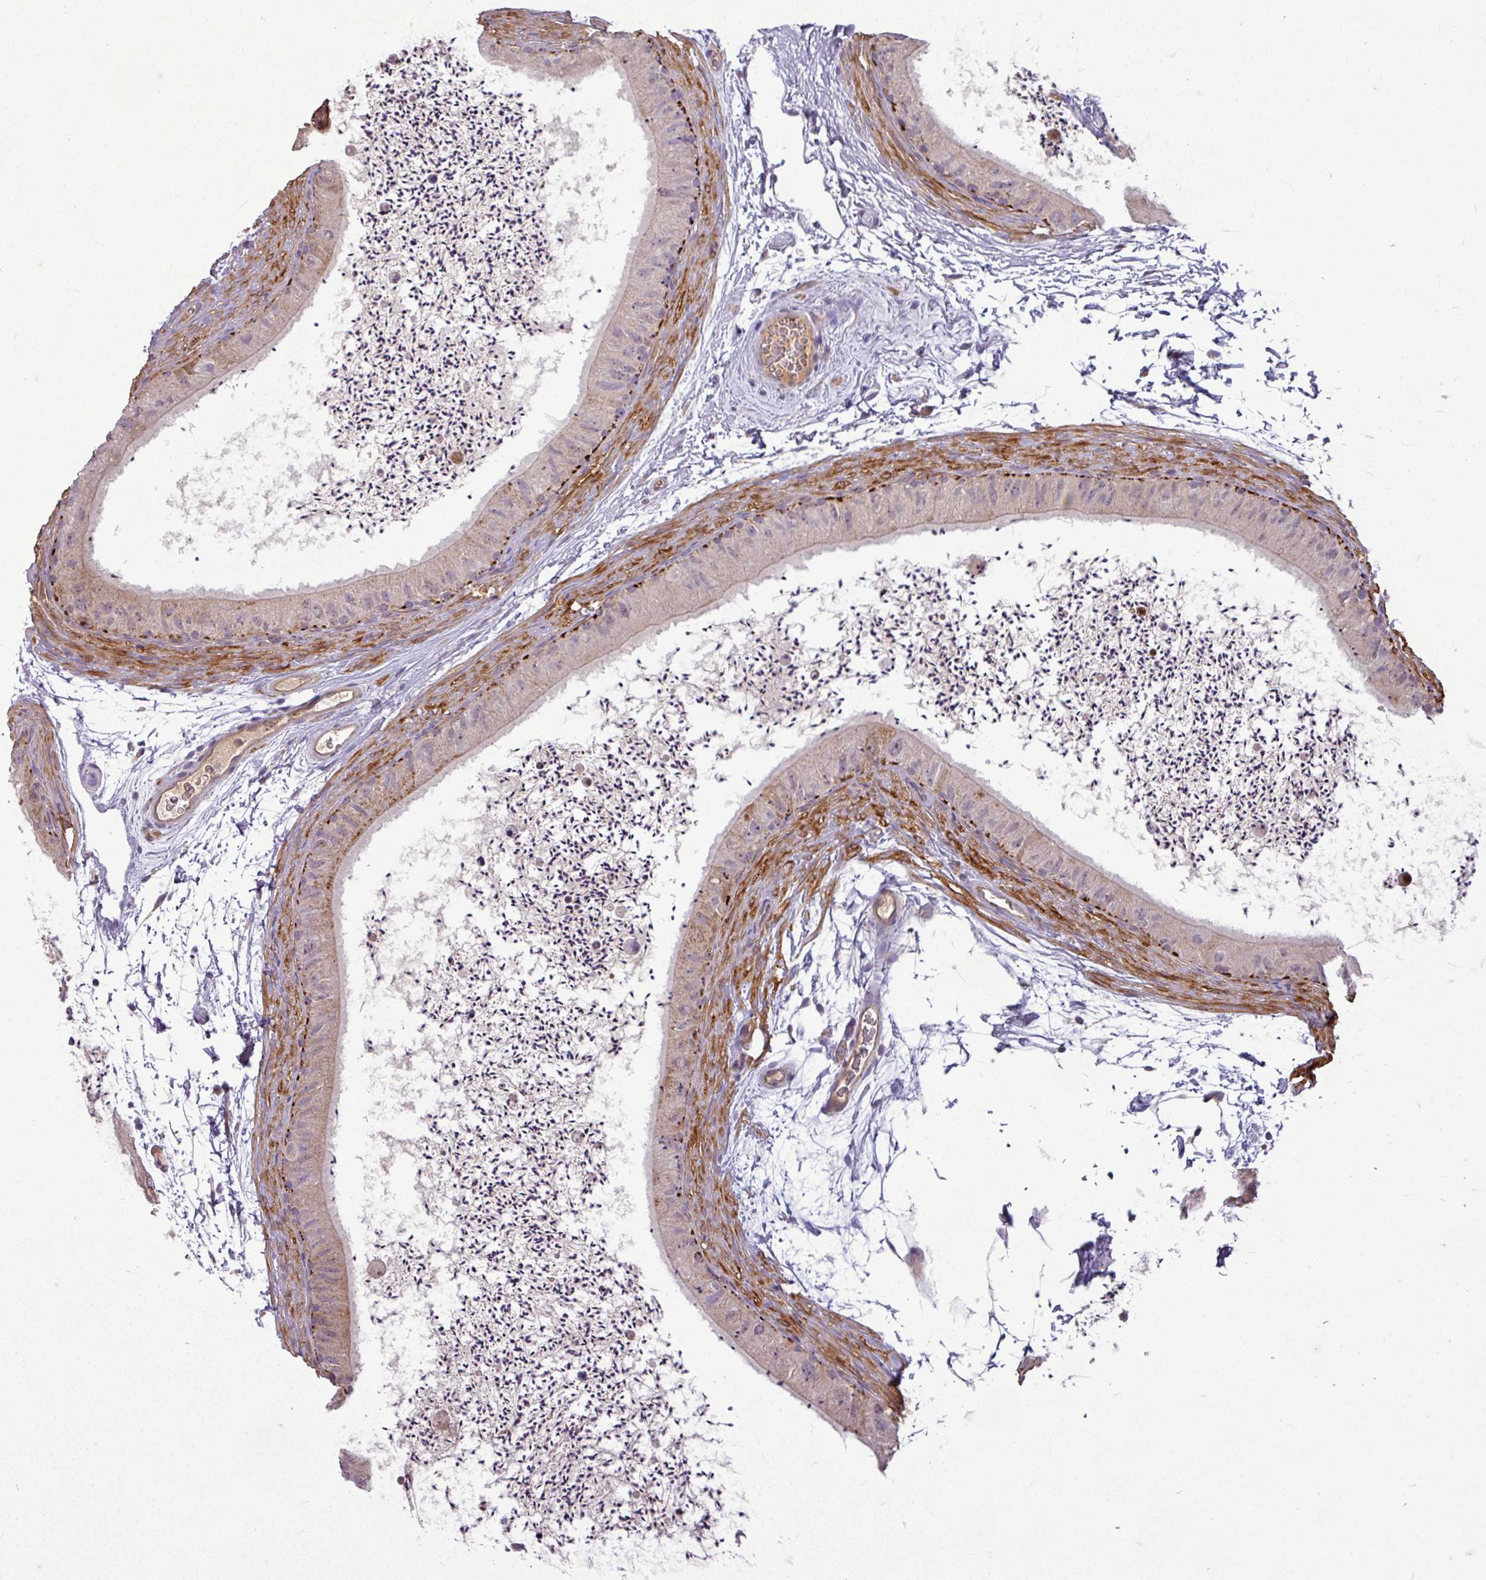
{"staining": {"intensity": "strong", "quantity": "25%-75%", "location": "cytoplasmic/membranous"}, "tissue": "epididymis", "cell_type": "Glandular cells", "image_type": "normal", "snomed": [{"axis": "morphology", "description": "Normal tissue, NOS"}, {"axis": "topography", "description": "Epididymis"}], "caption": "Brown immunohistochemical staining in normal human epididymis exhibits strong cytoplasmic/membranous staining in approximately 25%-75% of glandular cells. (DAB = brown stain, brightfield microscopy at high magnification).", "gene": "ZNF35", "patient": {"sex": "male", "age": 50}}